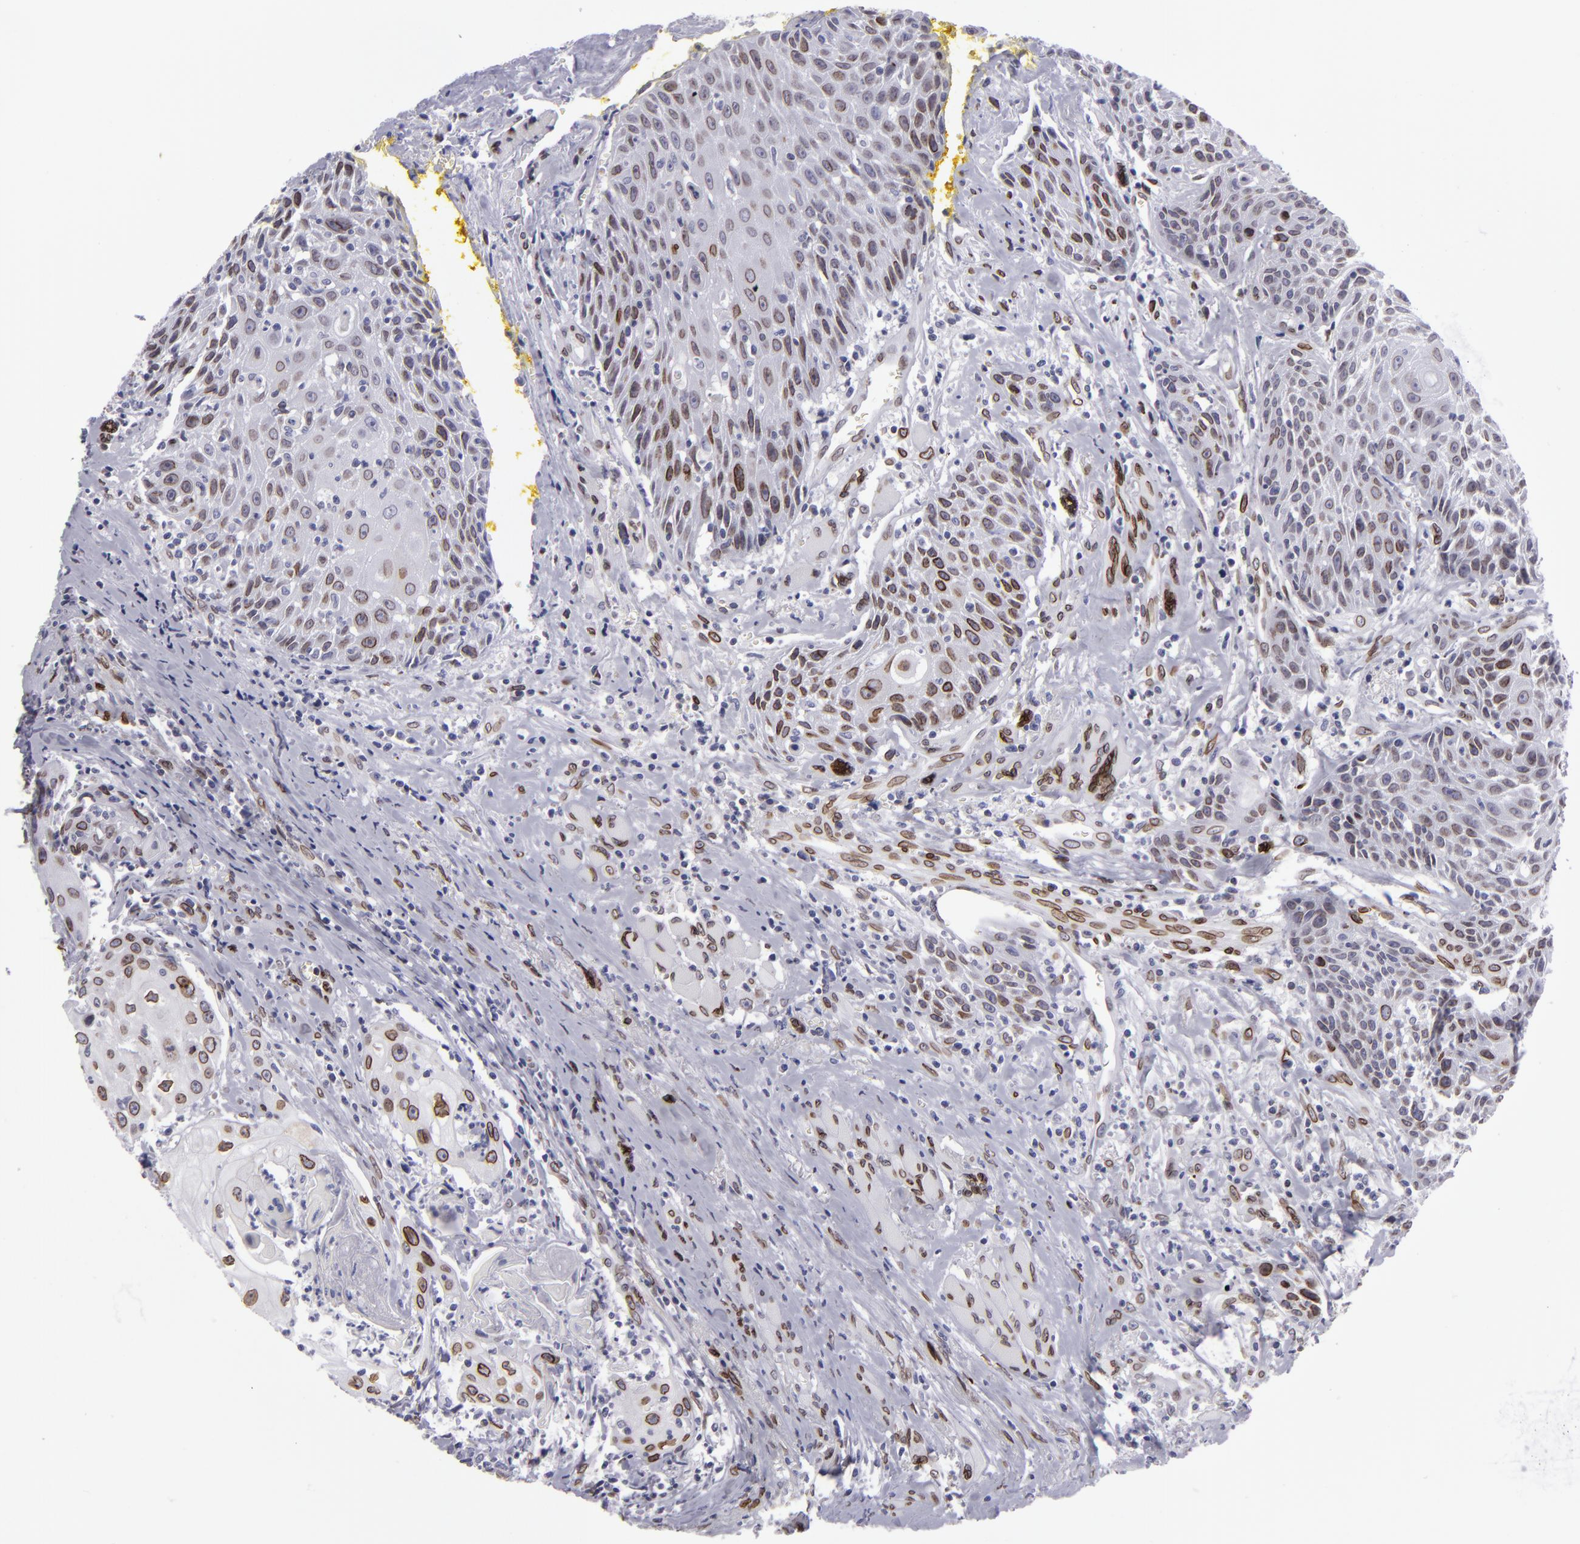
{"staining": {"intensity": "moderate", "quantity": ">75%", "location": "nuclear"}, "tissue": "head and neck cancer", "cell_type": "Tumor cells", "image_type": "cancer", "snomed": [{"axis": "morphology", "description": "Squamous cell carcinoma, NOS"}, {"axis": "topography", "description": "Oral tissue"}, {"axis": "topography", "description": "Head-Neck"}], "caption": "Human head and neck squamous cell carcinoma stained for a protein (brown) exhibits moderate nuclear positive staining in approximately >75% of tumor cells.", "gene": "EMD", "patient": {"sex": "female", "age": 82}}